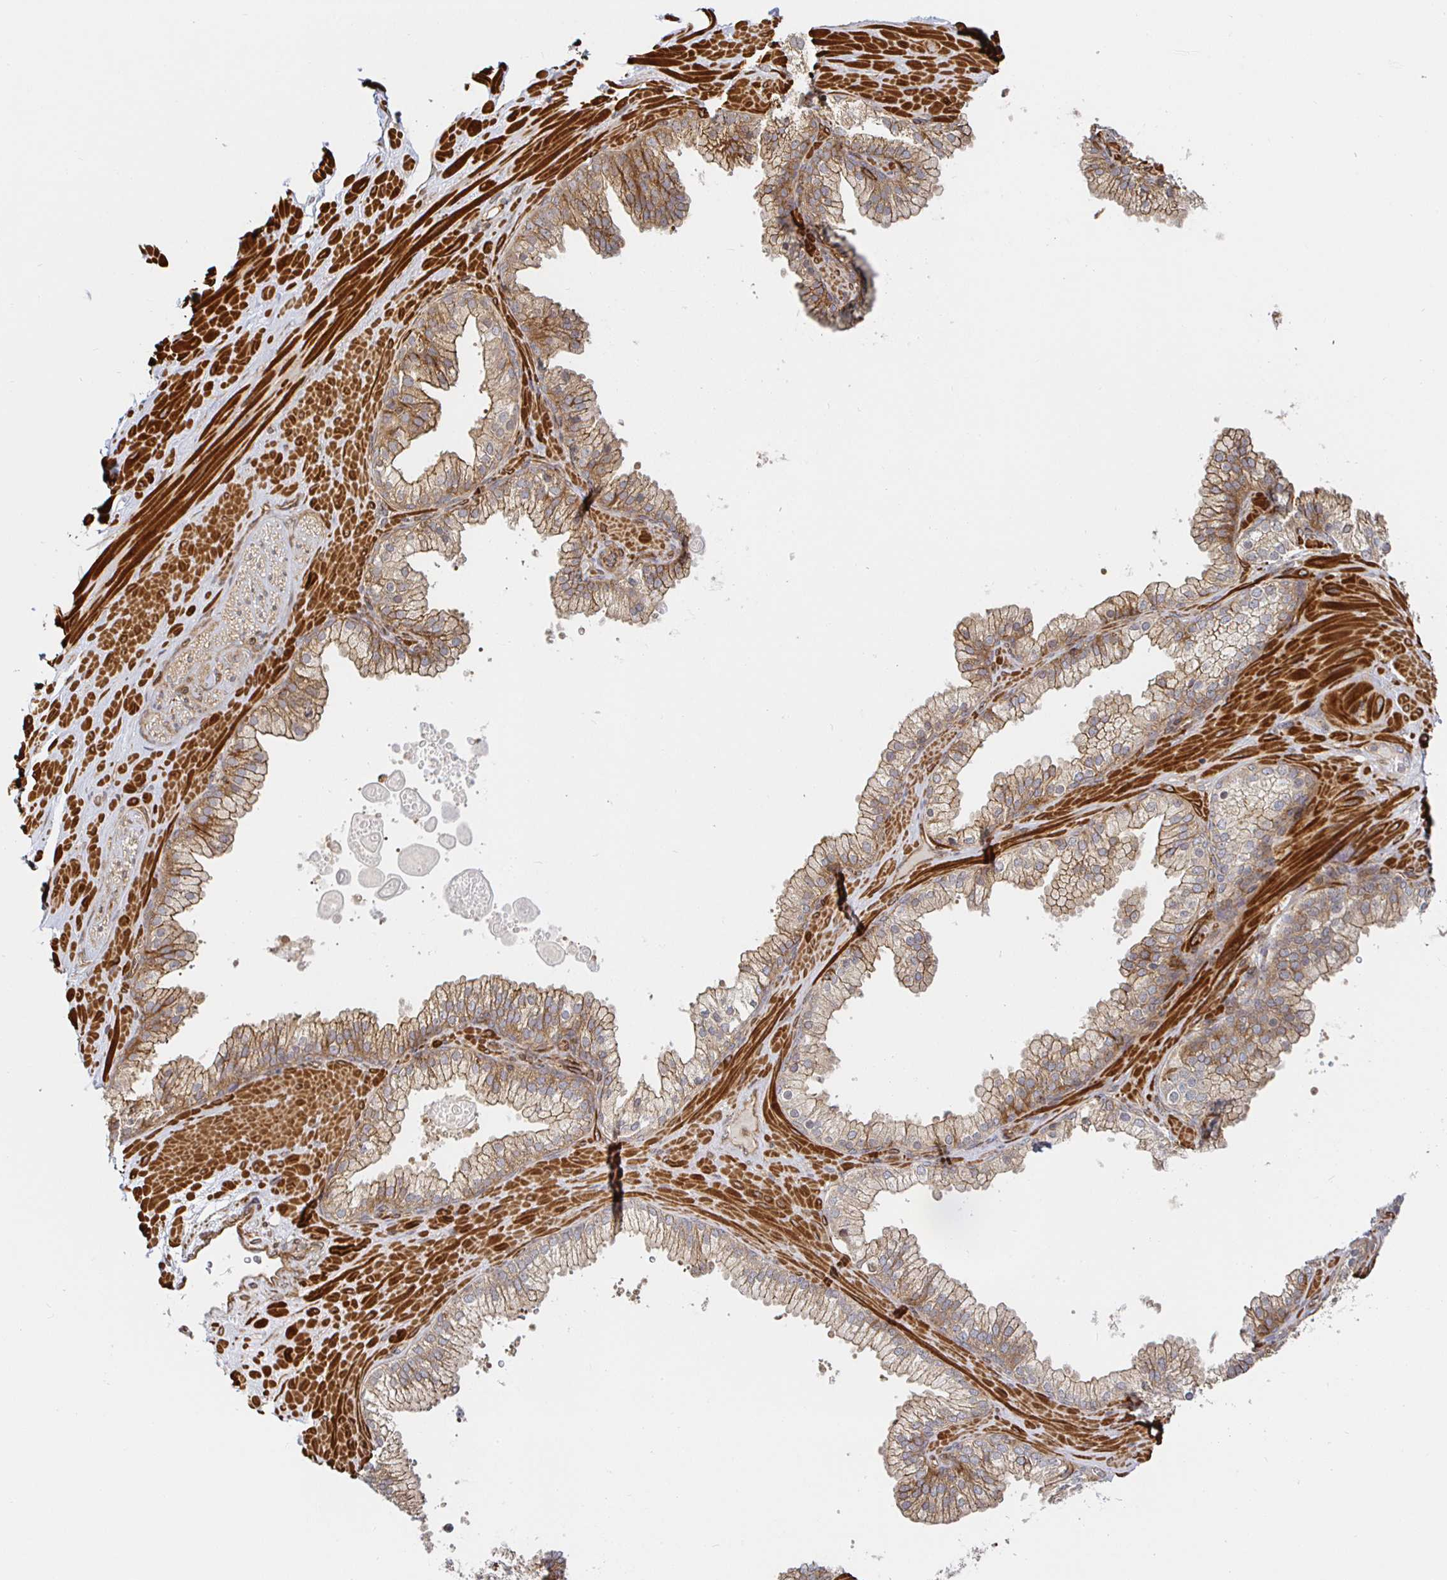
{"staining": {"intensity": "weak", "quantity": "25%-75%", "location": "cytoplasmic/membranous"}, "tissue": "soft tissue", "cell_type": "Fibroblasts", "image_type": "normal", "snomed": [{"axis": "morphology", "description": "Normal tissue, NOS"}, {"axis": "topography", "description": "Prostate"}, {"axis": "topography", "description": "Peripheral nerve tissue"}], "caption": "IHC photomicrograph of normal soft tissue: human soft tissue stained using immunohistochemistry (IHC) reveals low levels of weak protein expression localized specifically in the cytoplasmic/membranous of fibroblasts, appearing as a cytoplasmic/membranous brown color.", "gene": "STRAP", "patient": {"sex": "male", "age": 61}}